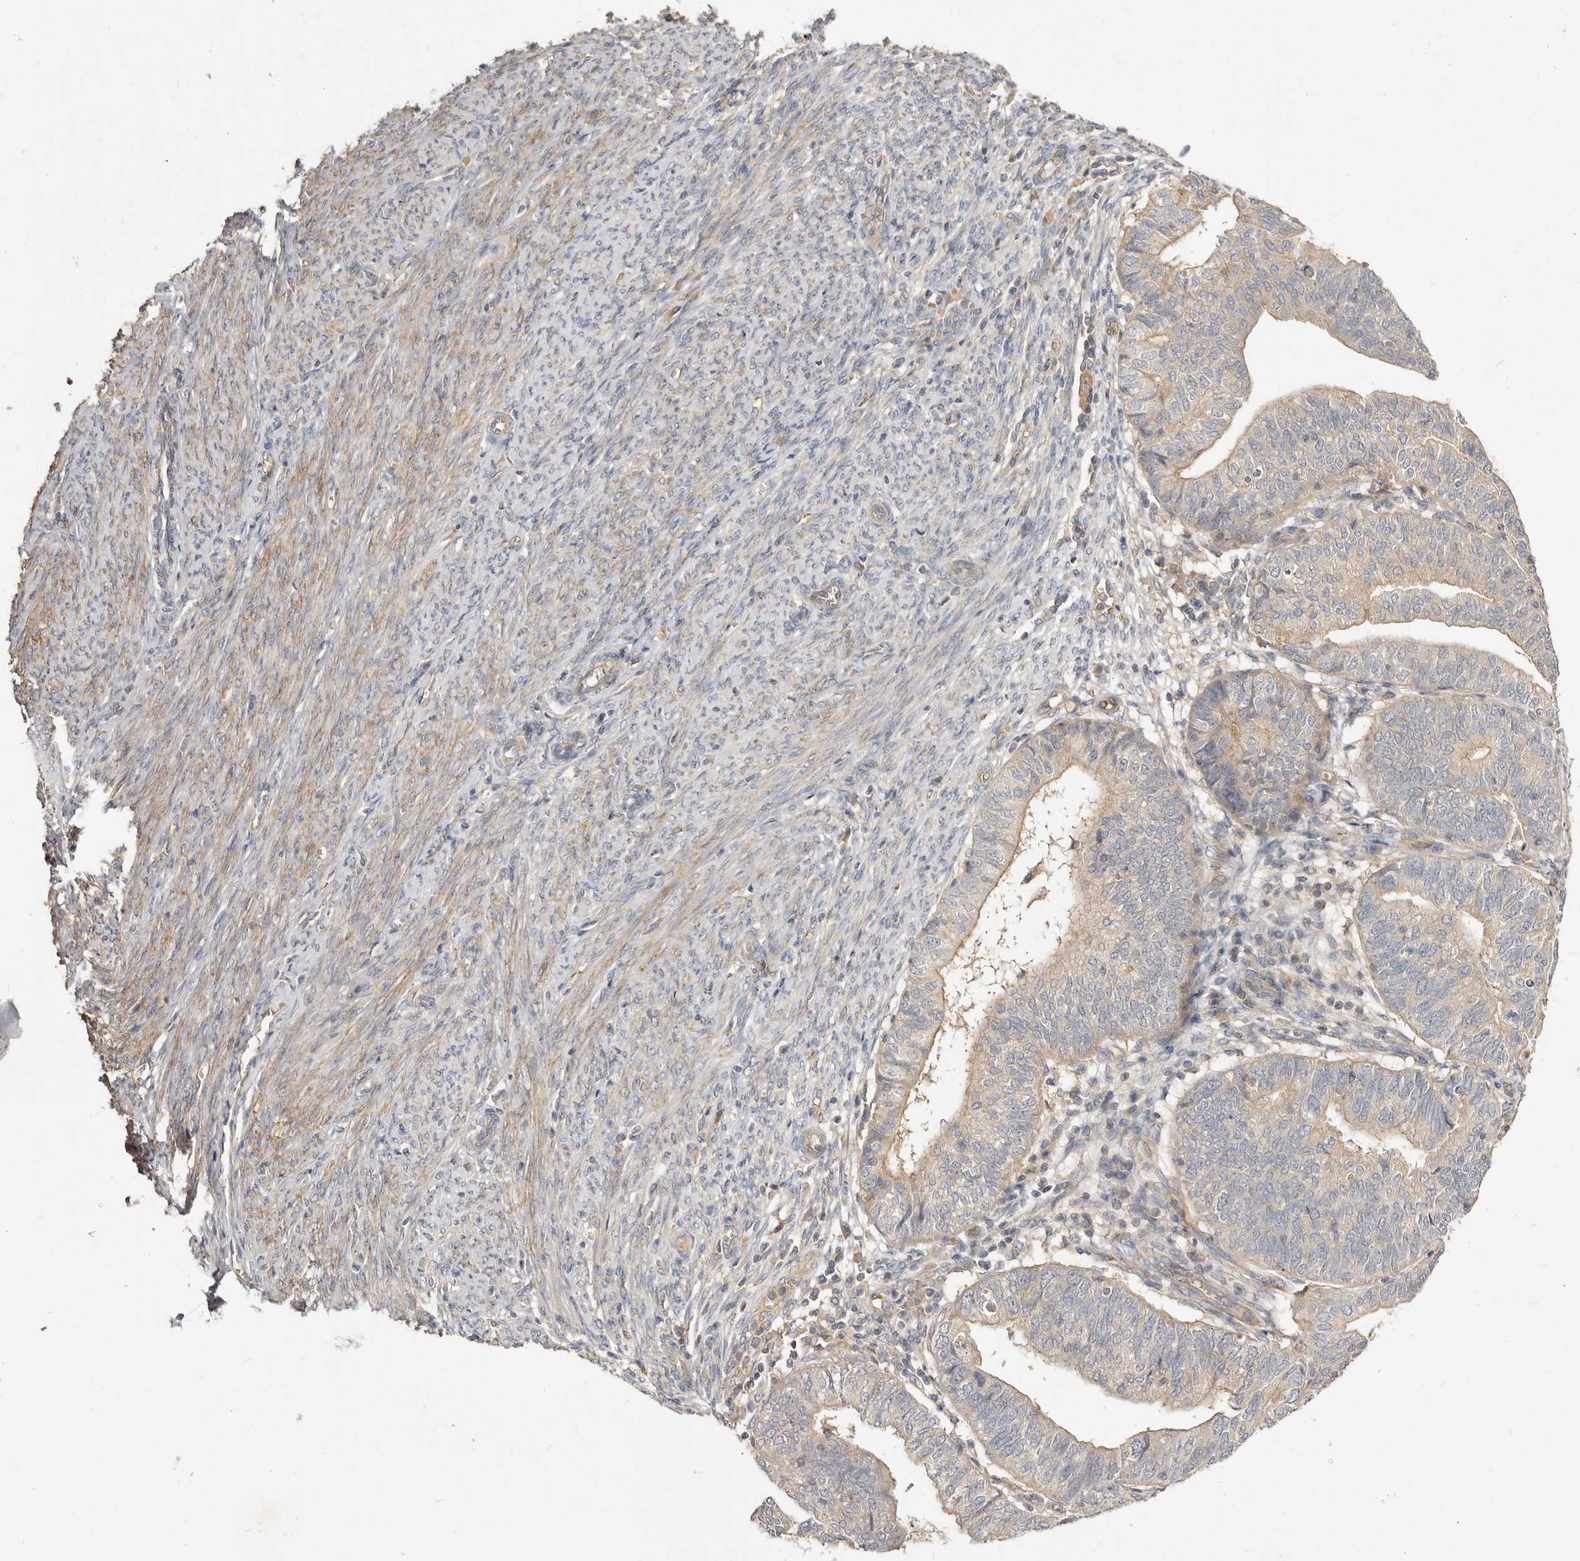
{"staining": {"intensity": "weak", "quantity": "25%-75%", "location": "cytoplasmic/membranous"}, "tissue": "endometrial cancer", "cell_type": "Tumor cells", "image_type": "cancer", "snomed": [{"axis": "morphology", "description": "Adenocarcinoma, NOS"}, {"axis": "topography", "description": "Uterus"}], "caption": "Immunohistochemistry micrograph of human endometrial cancer (adenocarcinoma) stained for a protein (brown), which displays low levels of weak cytoplasmic/membranous expression in approximately 25%-75% of tumor cells.", "gene": "ADAMTS9", "patient": {"sex": "female", "age": 77}}